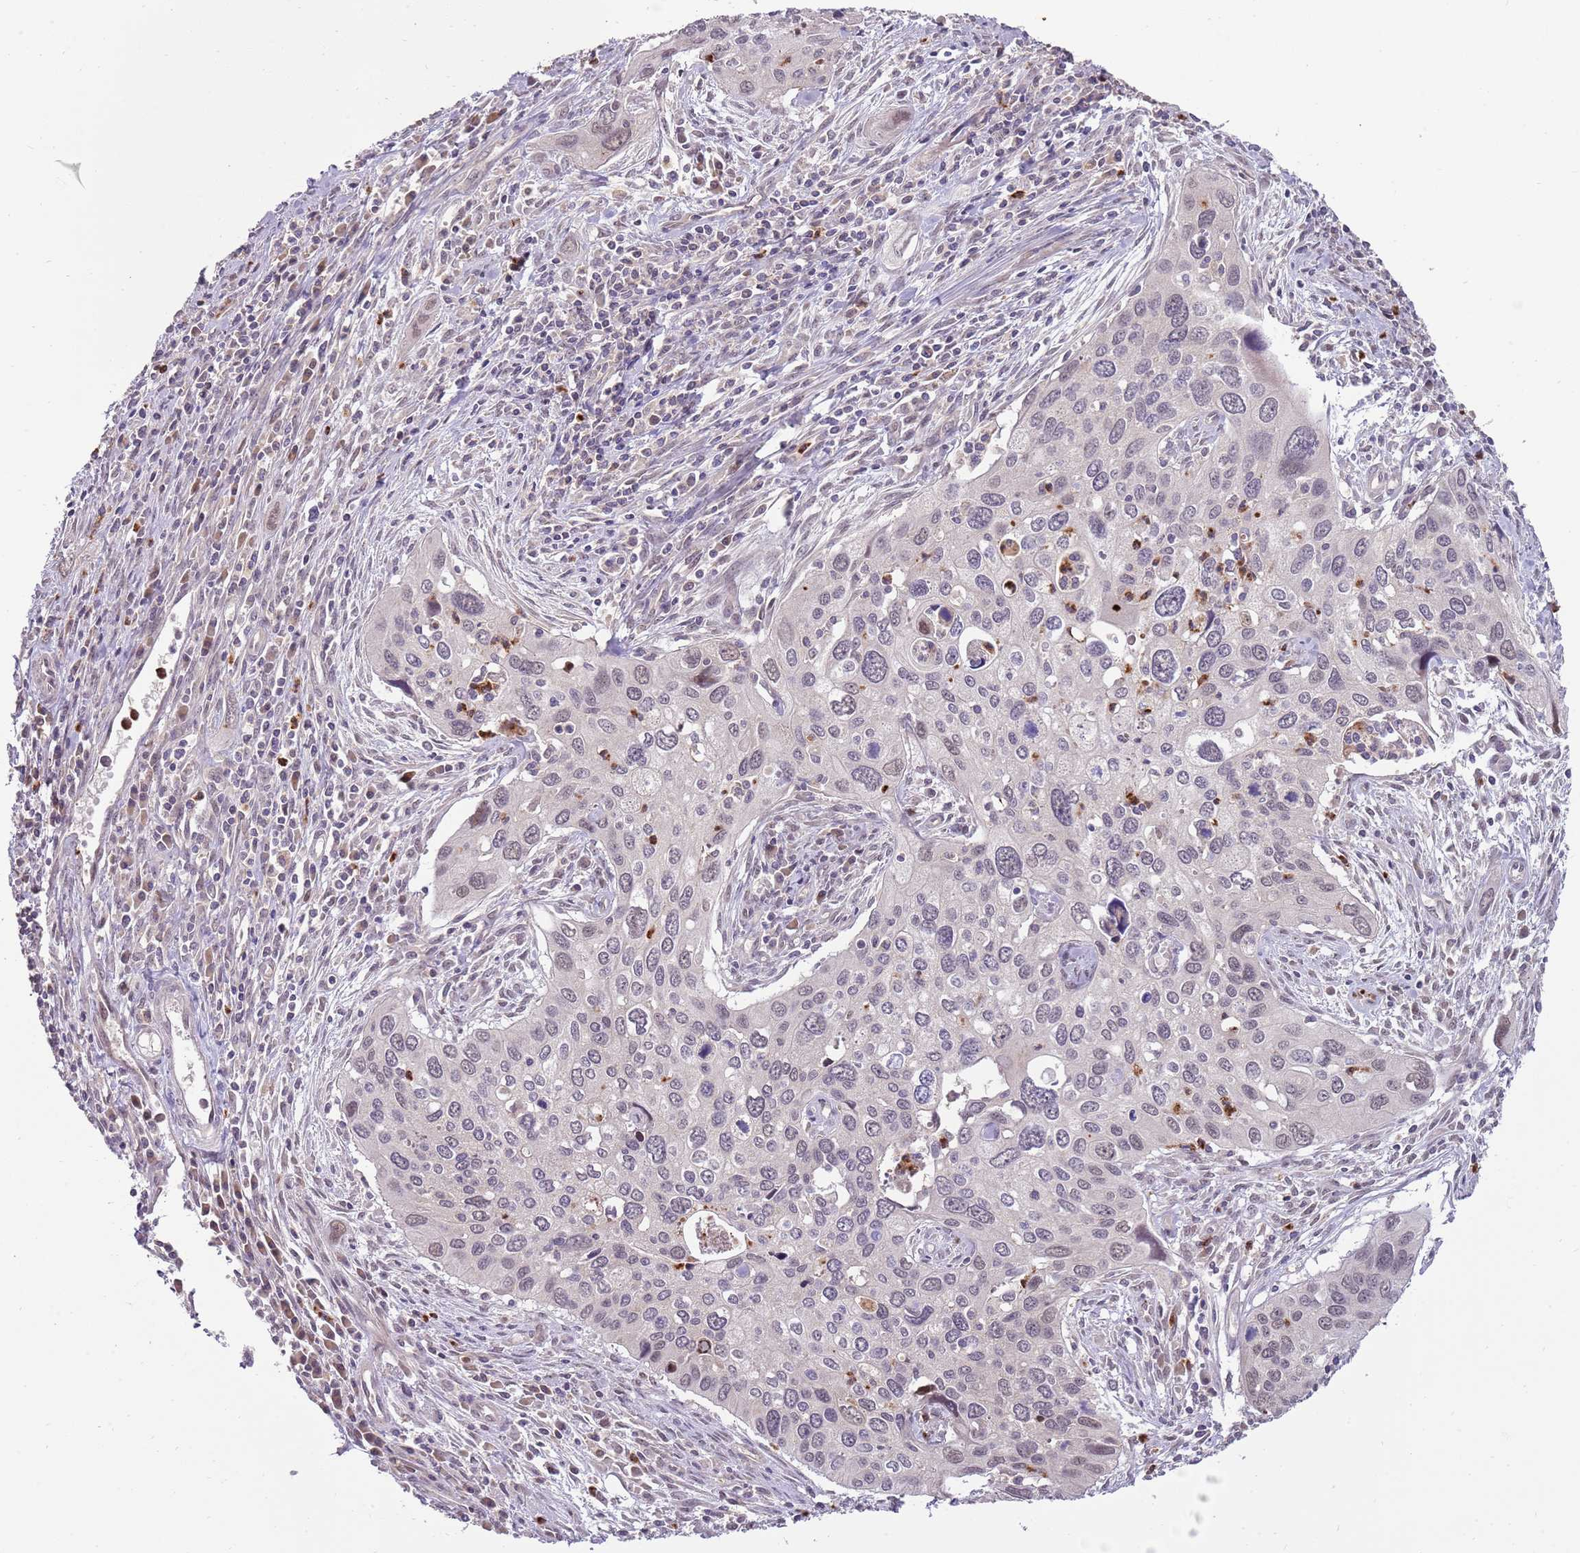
{"staining": {"intensity": "weak", "quantity": "25%-75%", "location": "nuclear"}, "tissue": "cervical cancer", "cell_type": "Tumor cells", "image_type": "cancer", "snomed": [{"axis": "morphology", "description": "Squamous cell carcinoma, NOS"}, {"axis": "topography", "description": "Cervix"}], "caption": "This is an image of immunohistochemistry (IHC) staining of cervical cancer (squamous cell carcinoma), which shows weak staining in the nuclear of tumor cells.", "gene": "NBPF6", "patient": {"sex": "female", "age": 55}}